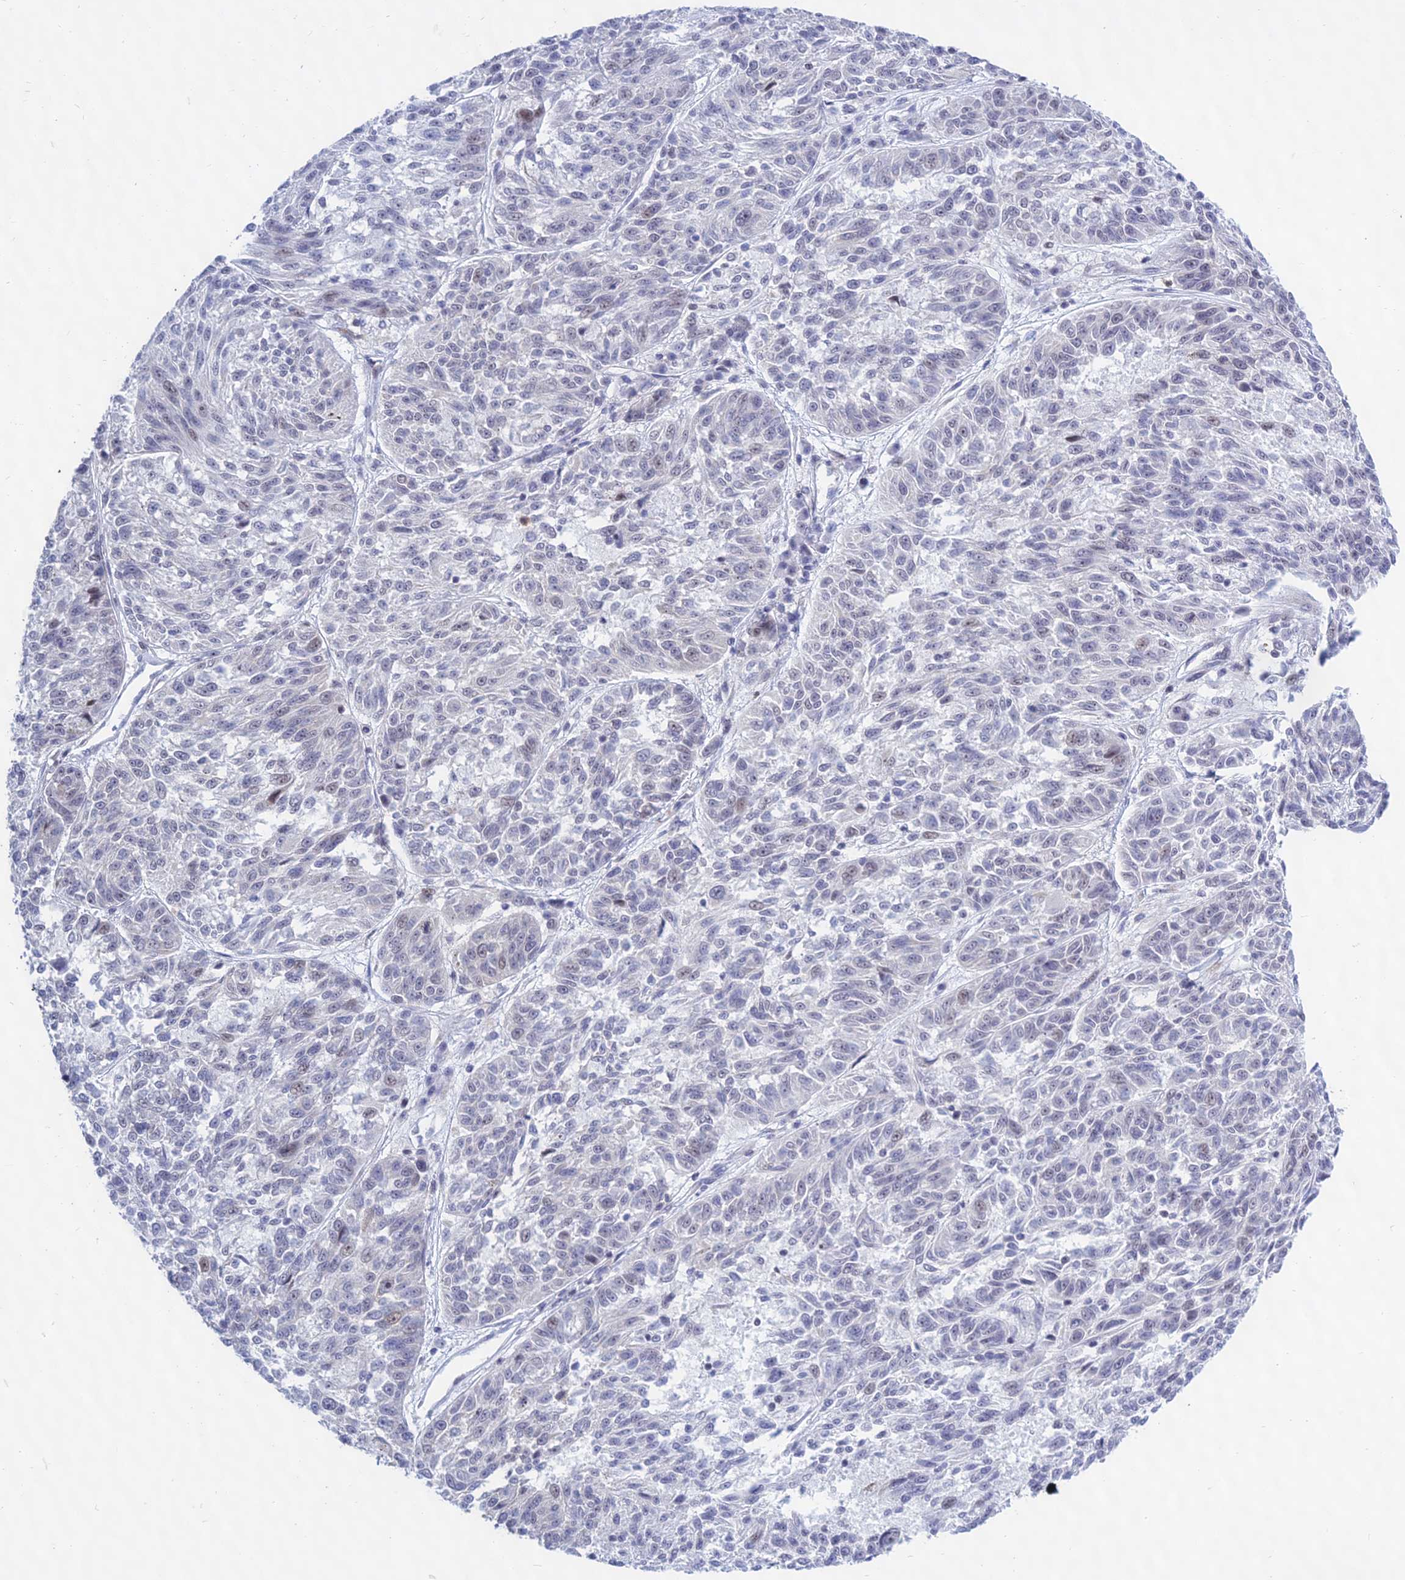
{"staining": {"intensity": "weak", "quantity": "<25%", "location": "nuclear"}, "tissue": "melanoma", "cell_type": "Tumor cells", "image_type": "cancer", "snomed": [{"axis": "morphology", "description": "Malignant melanoma, NOS"}, {"axis": "topography", "description": "Skin"}], "caption": "An image of melanoma stained for a protein shows no brown staining in tumor cells. Nuclei are stained in blue.", "gene": "KRR1", "patient": {"sex": "male", "age": 53}}